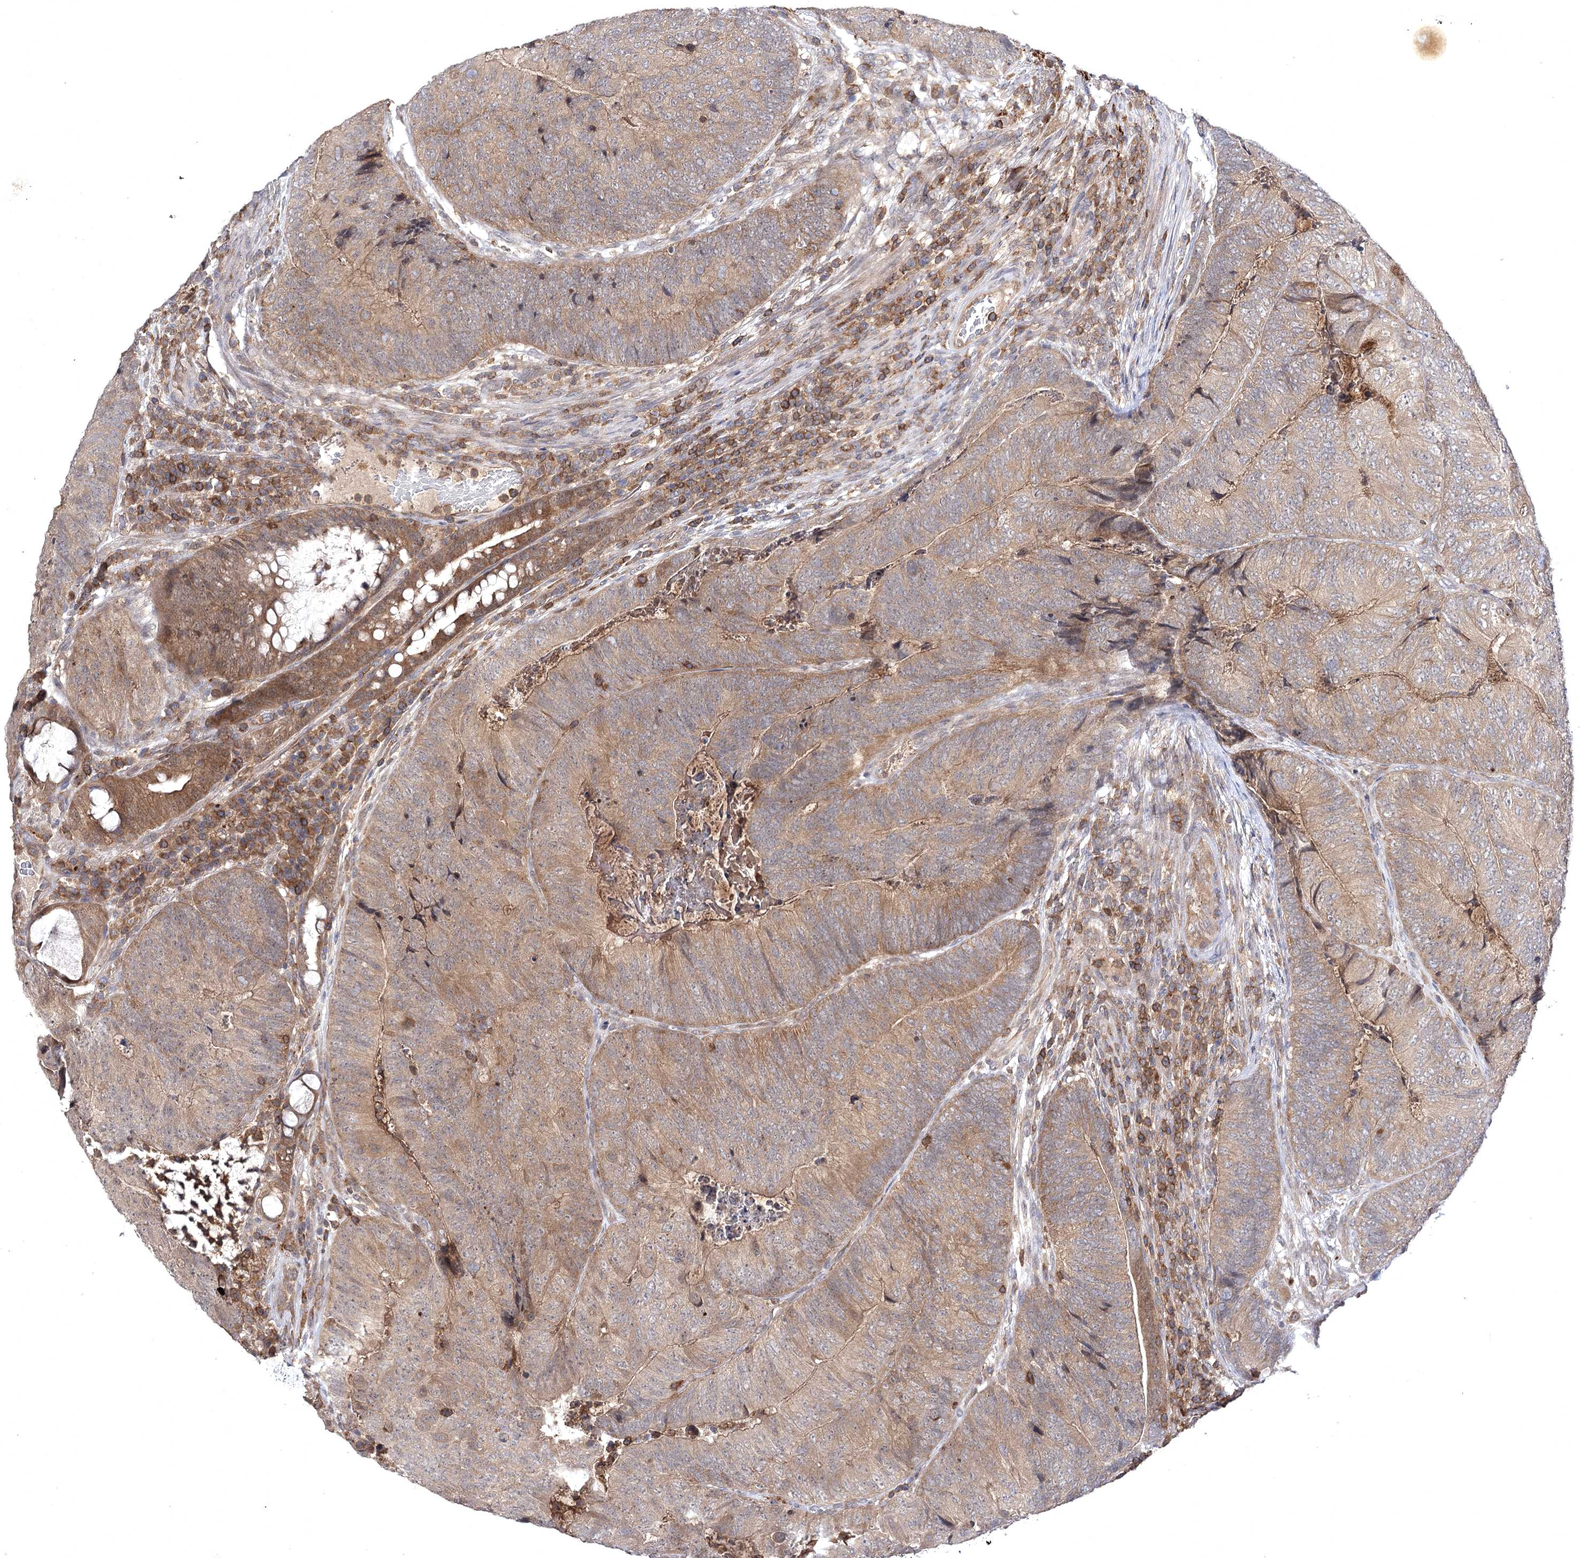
{"staining": {"intensity": "moderate", "quantity": ">75%", "location": "cytoplasmic/membranous"}, "tissue": "colorectal cancer", "cell_type": "Tumor cells", "image_type": "cancer", "snomed": [{"axis": "morphology", "description": "Adenocarcinoma, NOS"}, {"axis": "topography", "description": "Colon"}], "caption": "This image shows immunohistochemistry (IHC) staining of human colorectal cancer, with medium moderate cytoplasmic/membranous positivity in approximately >75% of tumor cells.", "gene": "BCR", "patient": {"sex": "female", "age": 67}}